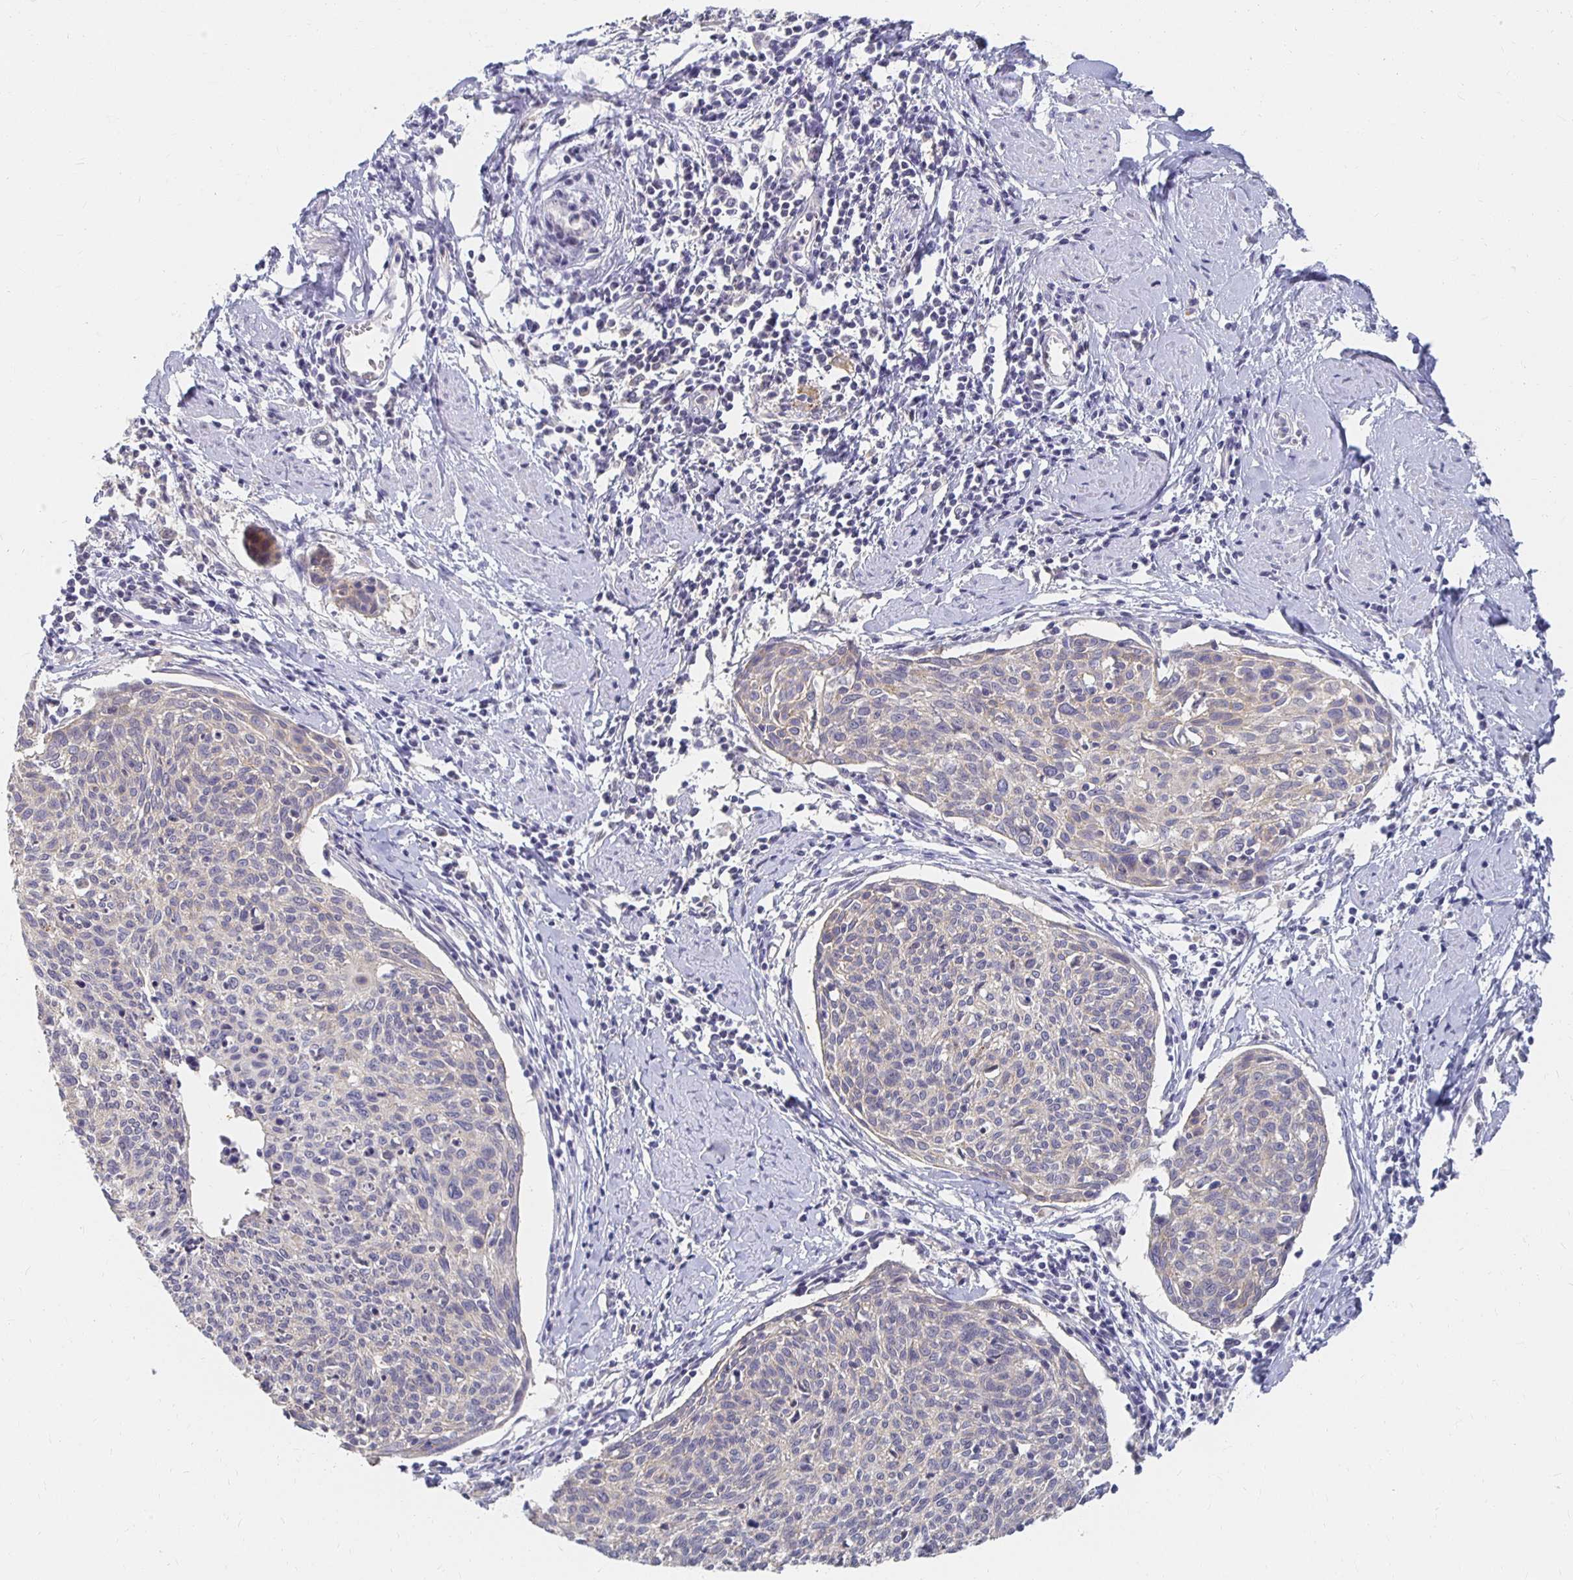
{"staining": {"intensity": "negative", "quantity": "none", "location": "none"}, "tissue": "cervical cancer", "cell_type": "Tumor cells", "image_type": "cancer", "snomed": [{"axis": "morphology", "description": "Squamous cell carcinoma, NOS"}, {"axis": "topography", "description": "Cervix"}], "caption": "This micrograph is of cervical cancer stained with immunohistochemistry to label a protein in brown with the nuclei are counter-stained blue. There is no expression in tumor cells.", "gene": "FKRP", "patient": {"sex": "female", "age": 49}}